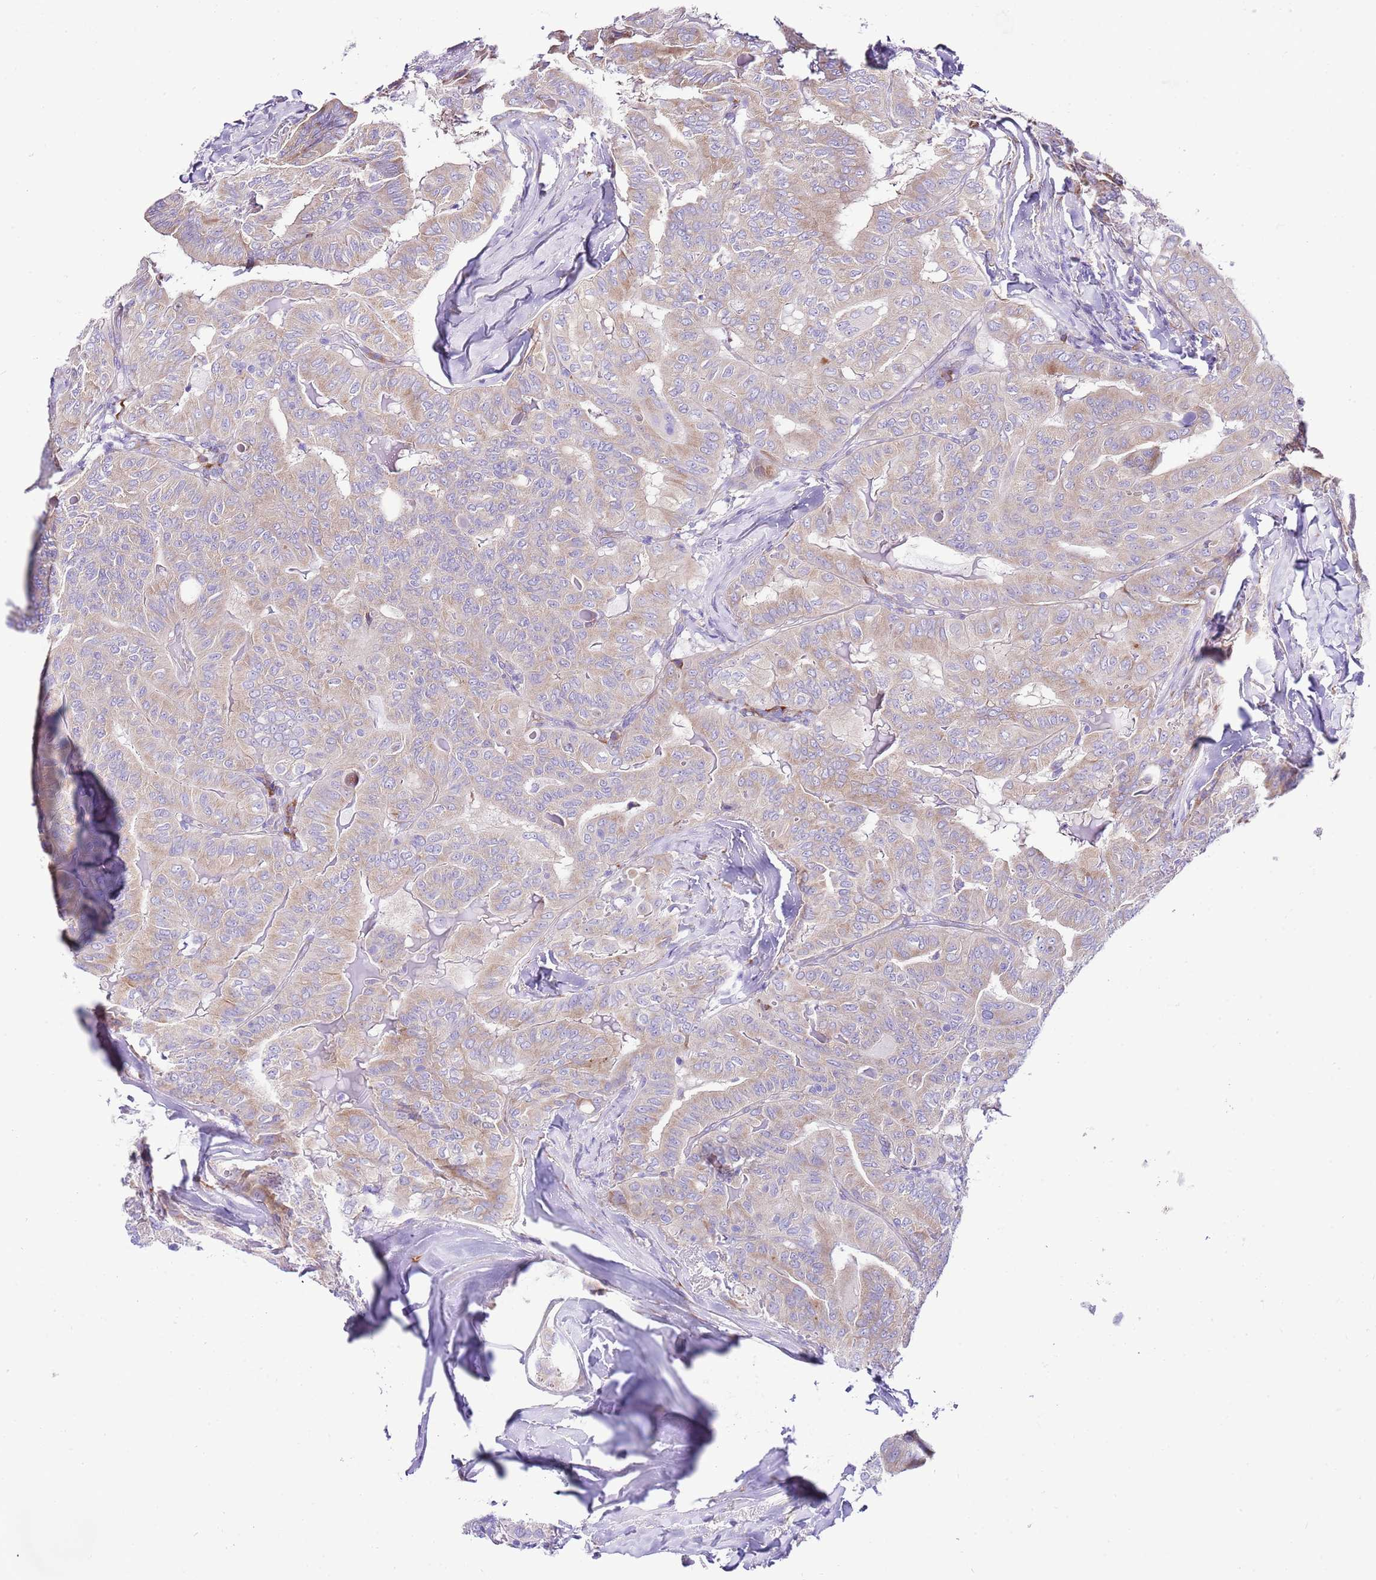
{"staining": {"intensity": "weak", "quantity": "25%-75%", "location": "cytoplasmic/membranous"}, "tissue": "thyroid cancer", "cell_type": "Tumor cells", "image_type": "cancer", "snomed": [{"axis": "morphology", "description": "Papillary adenocarcinoma, NOS"}, {"axis": "topography", "description": "Thyroid gland"}], "caption": "DAB immunohistochemical staining of human thyroid cancer demonstrates weak cytoplasmic/membranous protein staining in approximately 25%-75% of tumor cells. Nuclei are stained in blue.", "gene": "RPS10", "patient": {"sex": "female", "age": 68}}